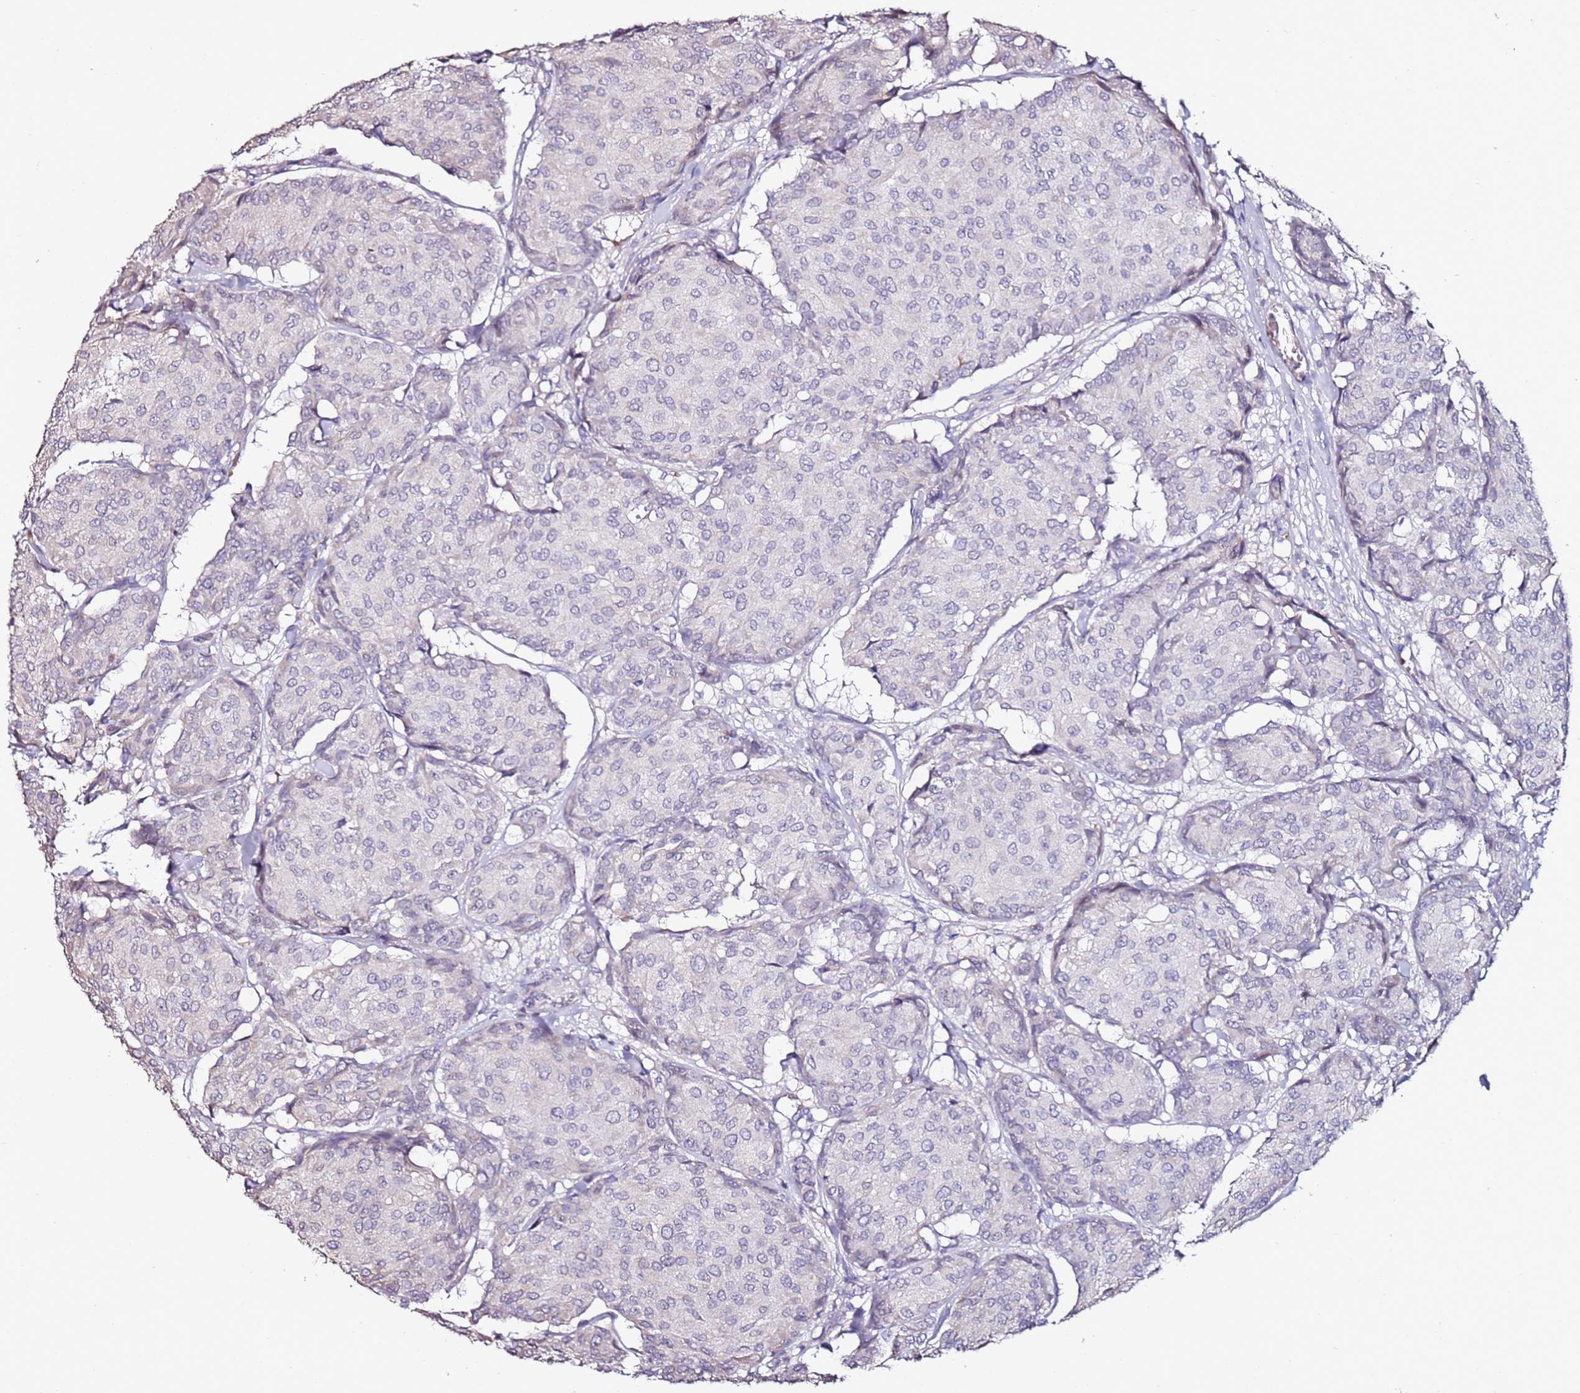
{"staining": {"intensity": "negative", "quantity": "none", "location": "none"}, "tissue": "breast cancer", "cell_type": "Tumor cells", "image_type": "cancer", "snomed": [{"axis": "morphology", "description": "Duct carcinoma"}, {"axis": "topography", "description": "Breast"}], "caption": "Breast cancer was stained to show a protein in brown. There is no significant staining in tumor cells.", "gene": "C3orf80", "patient": {"sex": "female", "age": 75}}